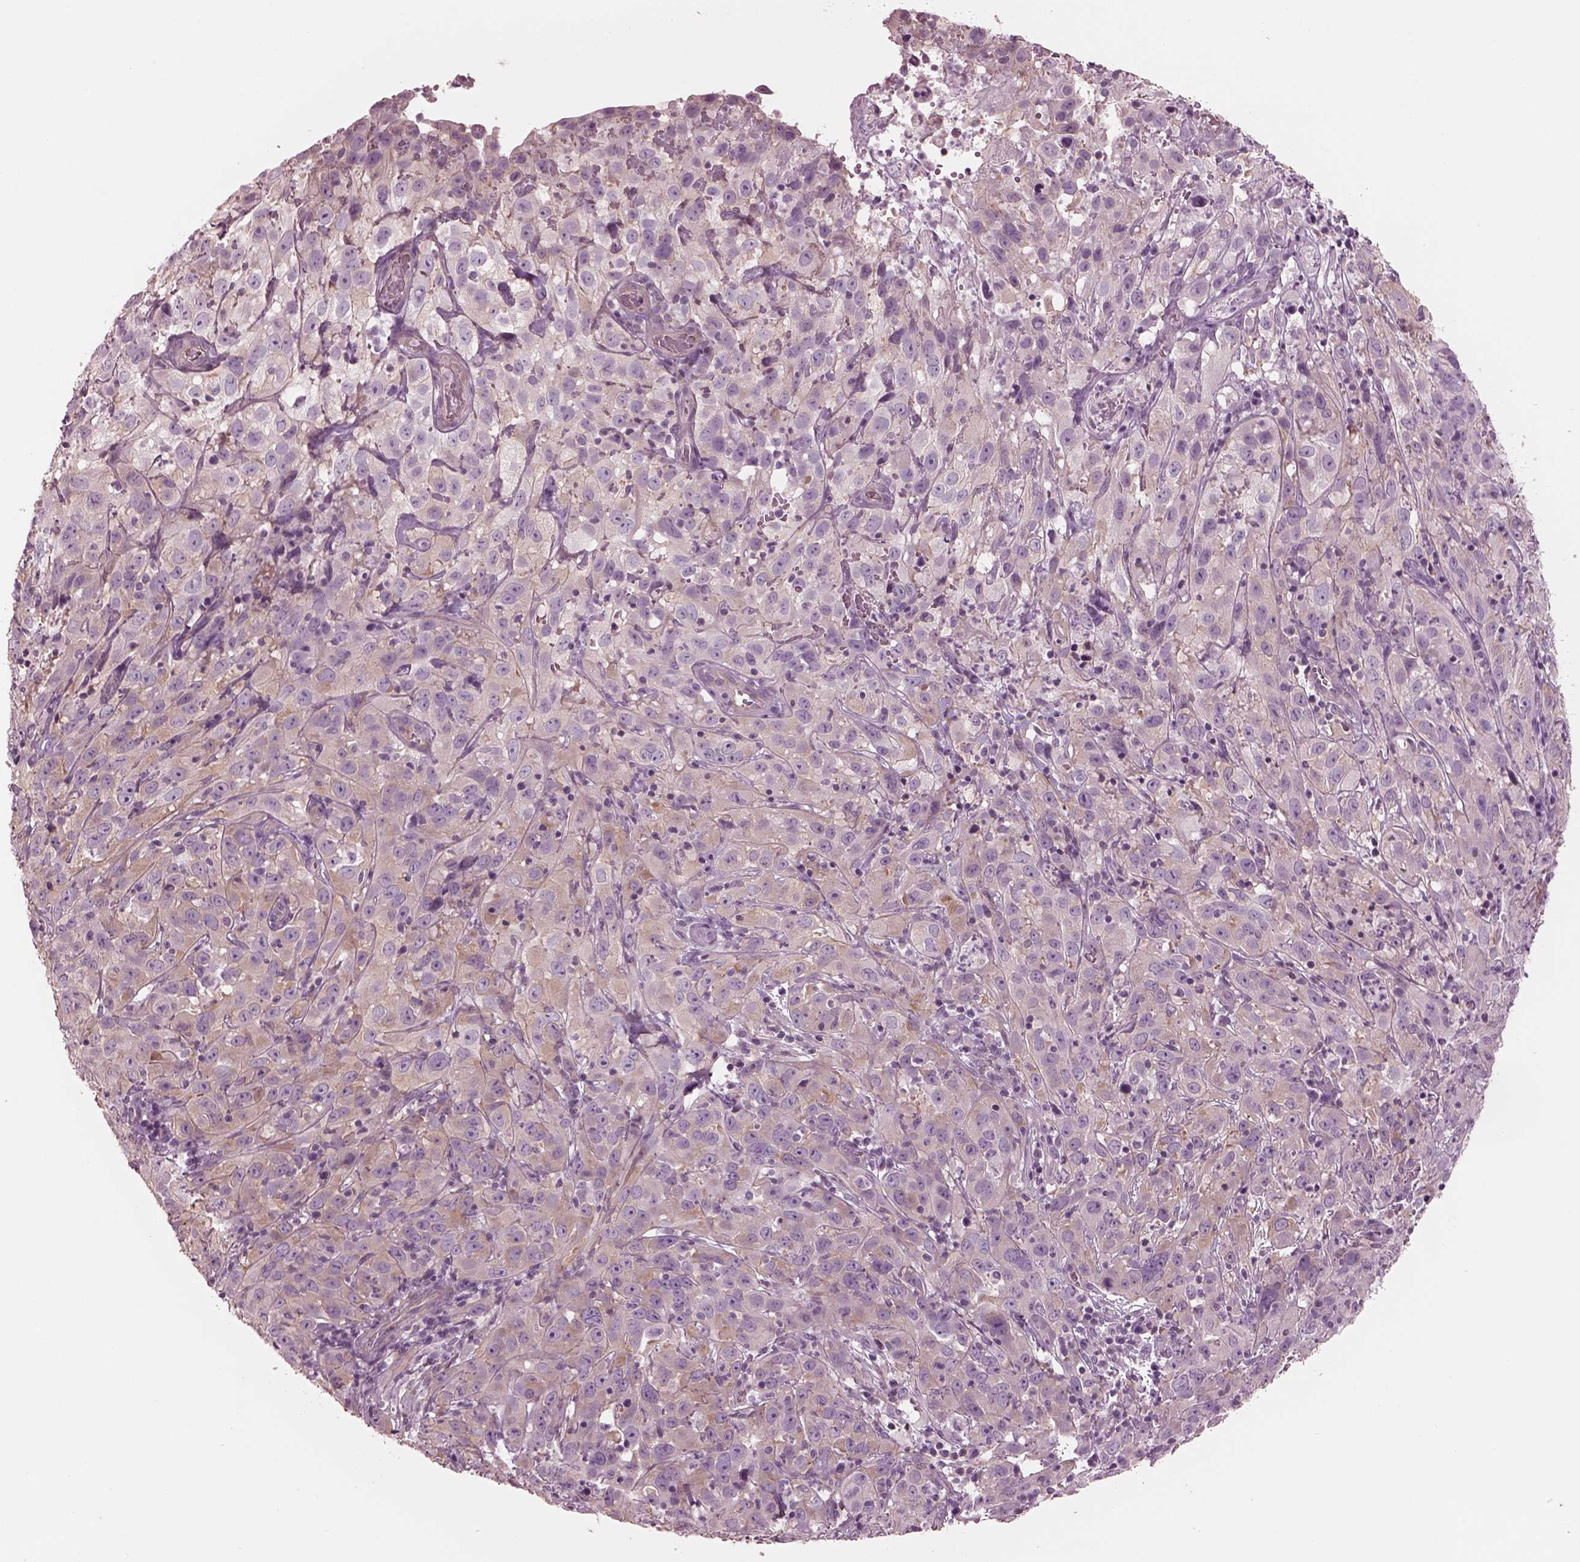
{"staining": {"intensity": "negative", "quantity": "none", "location": "none"}, "tissue": "cervical cancer", "cell_type": "Tumor cells", "image_type": "cancer", "snomed": [{"axis": "morphology", "description": "Squamous cell carcinoma, NOS"}, {"axis": "topography", "description": "Cervix"}], "caption": "There is no significant positivity in tumor cells of cervical squamous cell carcinoma.", "gene": "ELAPOR1", "patient": {"sex": "female", "age": 32}}